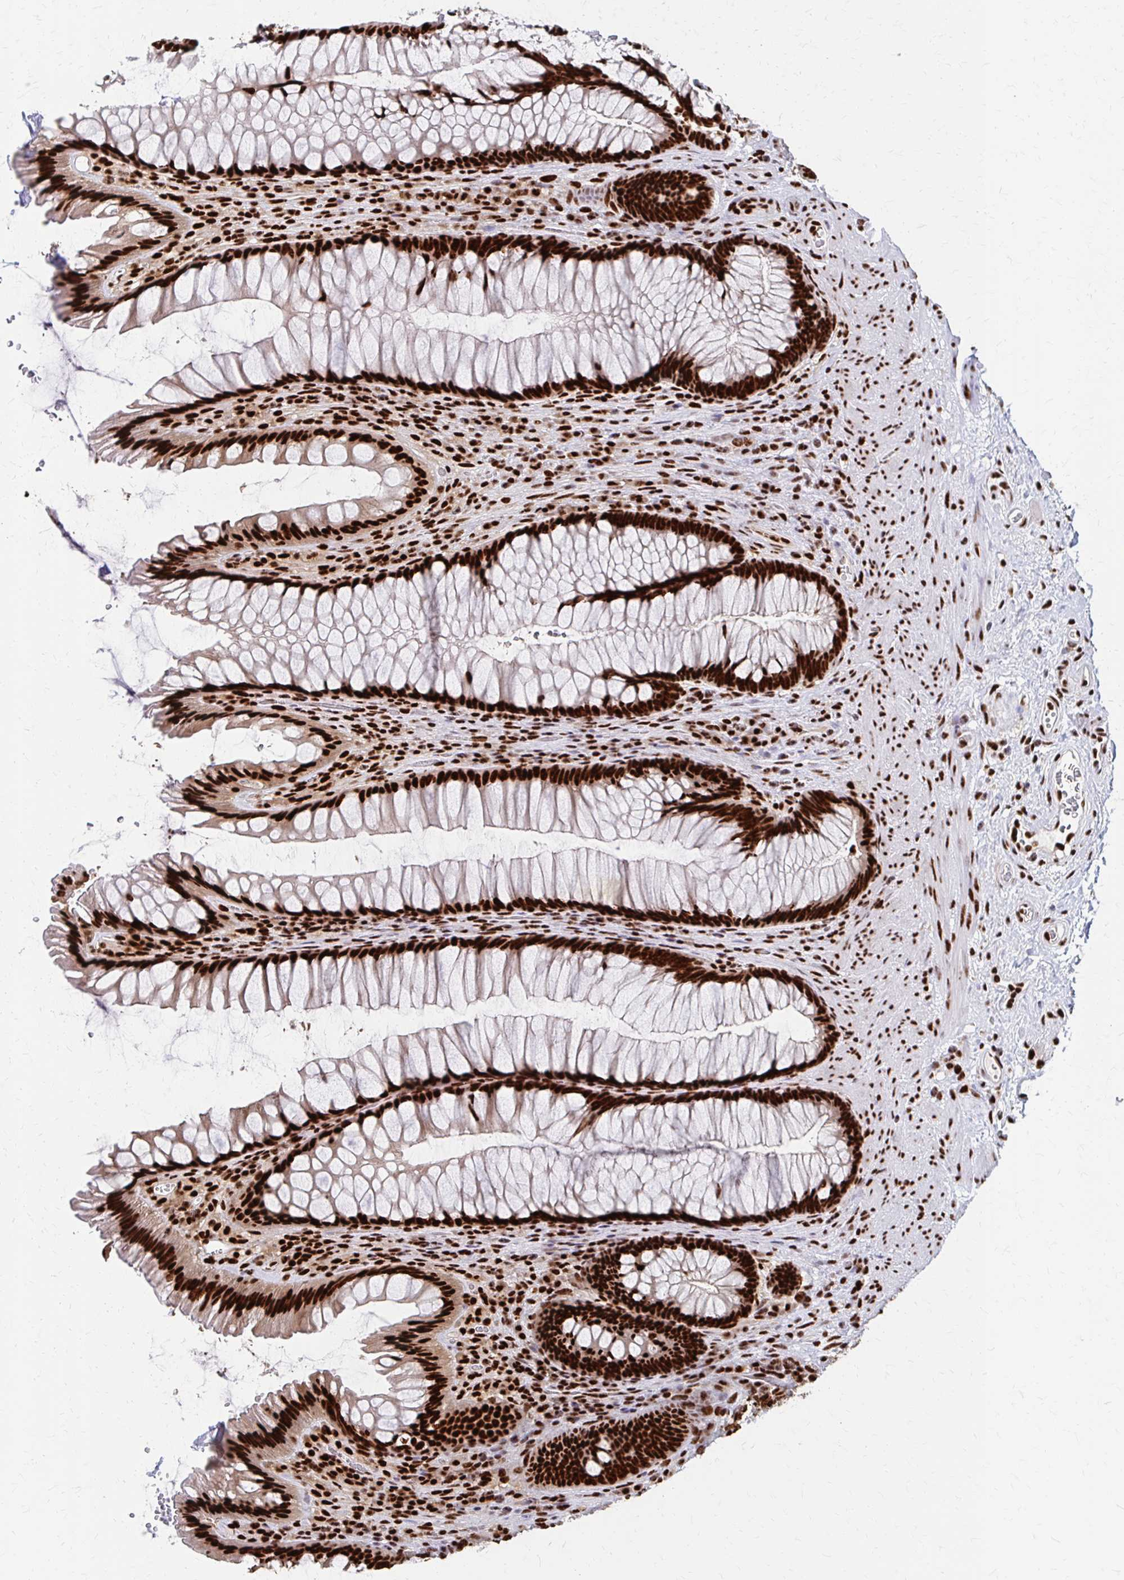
{"staining": {"intensity": "strong", "quantity": ">75%", "location": "nuclear"}, "tissue": "rectum", "cell_type": "Glandular cells", "image_type": "normal", "snomed": [{"axis": "morphology", "description": "Normal tissue, NOS"}, {"axis": "topography", "description": "Rectum"}], "caption": "The image displays staining of normal rectum, revealing strong nuclear protein expression (brown color) within glandular cells.", "gene": "CNKSR3", "patient": {"sex": "male", "age": 53}}